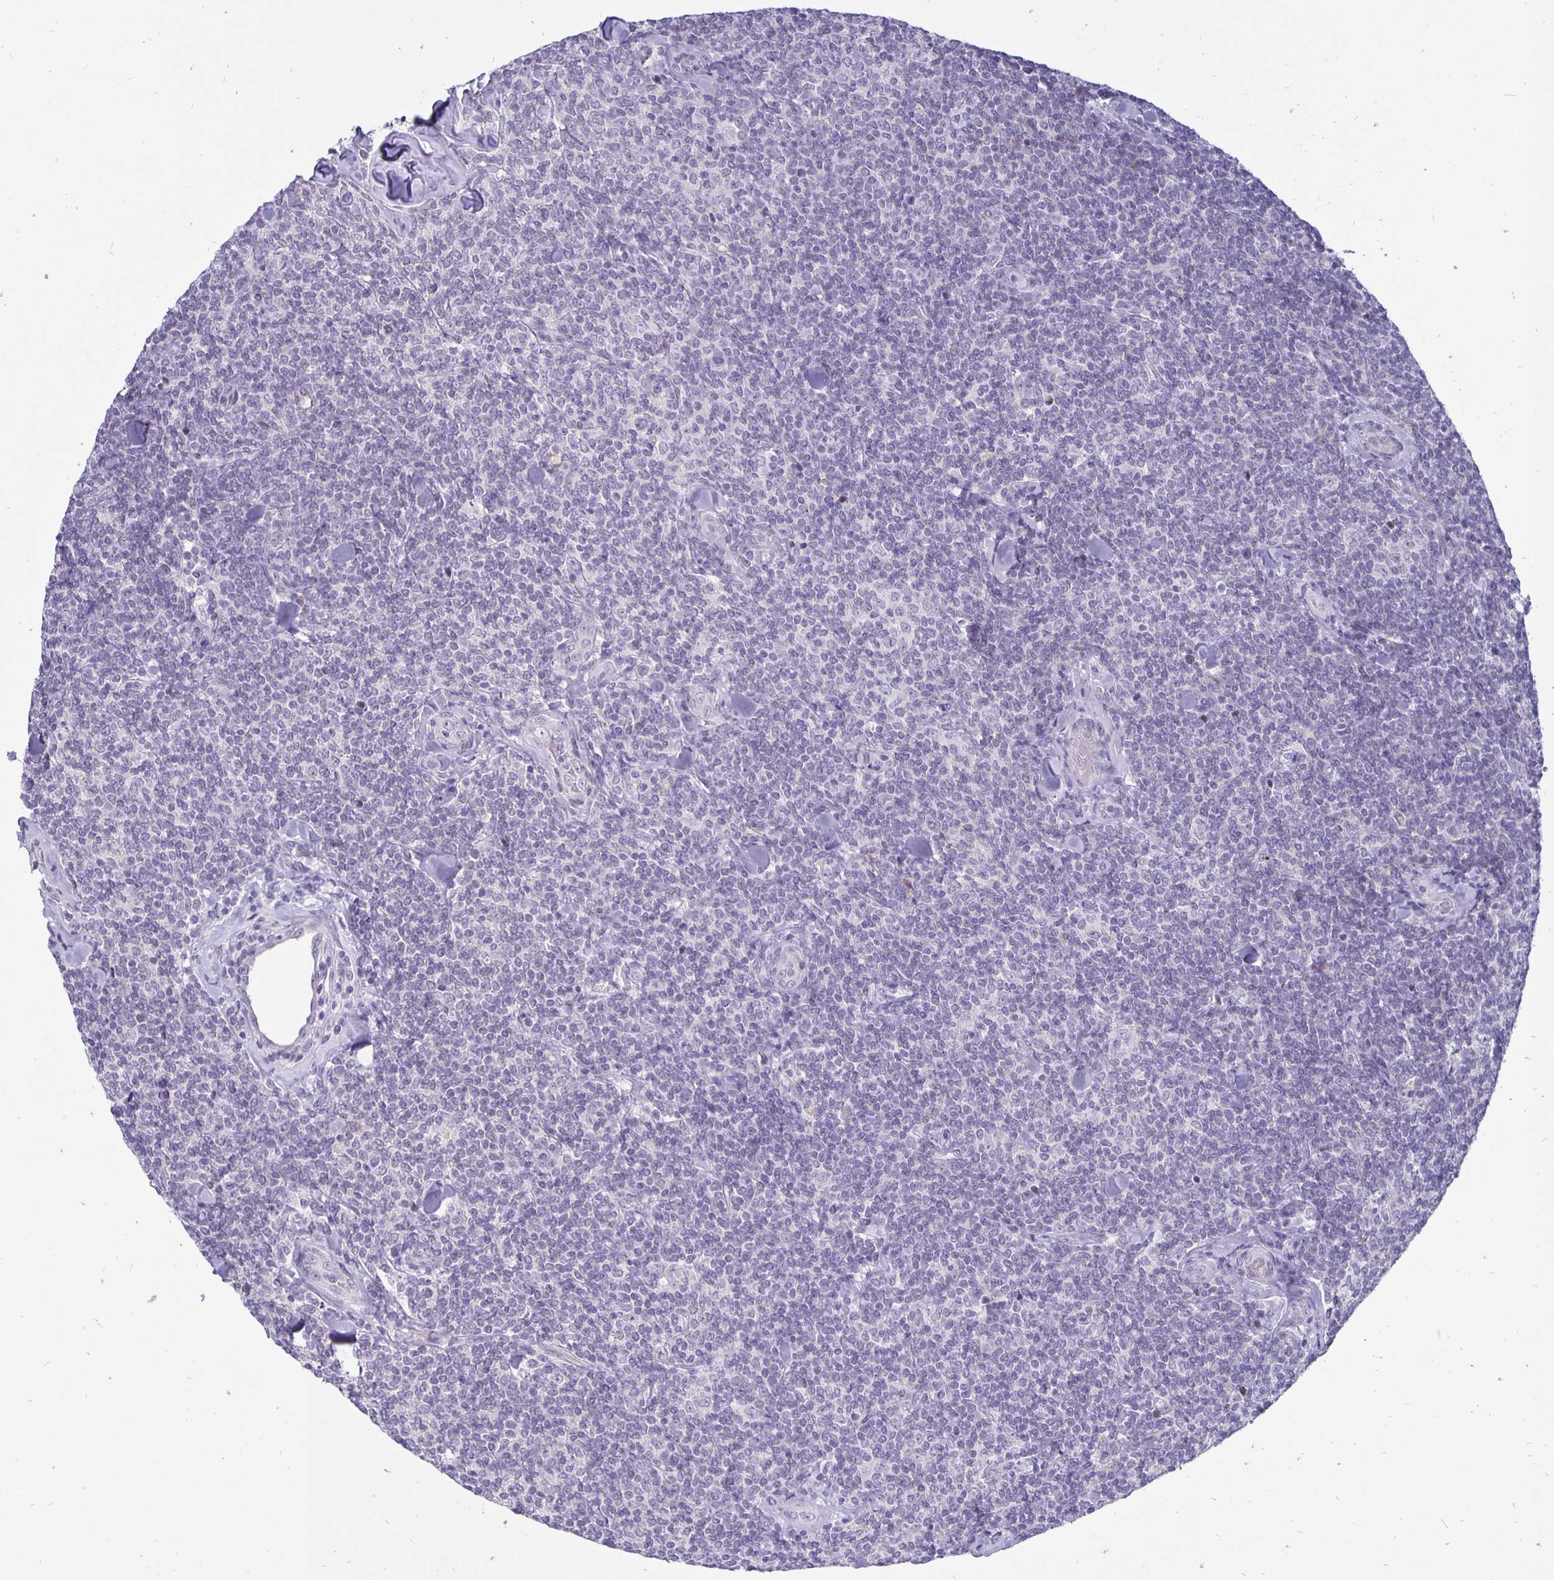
{"staining": {"intensity": "negative", "quantity": "none", "location": "none"}, "tissue": "lymphoma", "cell_type": "Tumor cells", "image_type": "cancer", "snomed": [{"axis": "morphology", "description": "Malignant lymphoma, non-Hodgkin's type, Low grade"}, {"axis": "topography", "description": "Lymph node"}], "caption": "The photomicrograph reveals no significant positivity in tumor cells of low-grade malignant lymphoma, non-Hodgkin's type. (DAB immunohistochemistry with hematoxylin counter stain).", "gene": "ERBB2", "patient": {"sex": "female", "age": 56}}